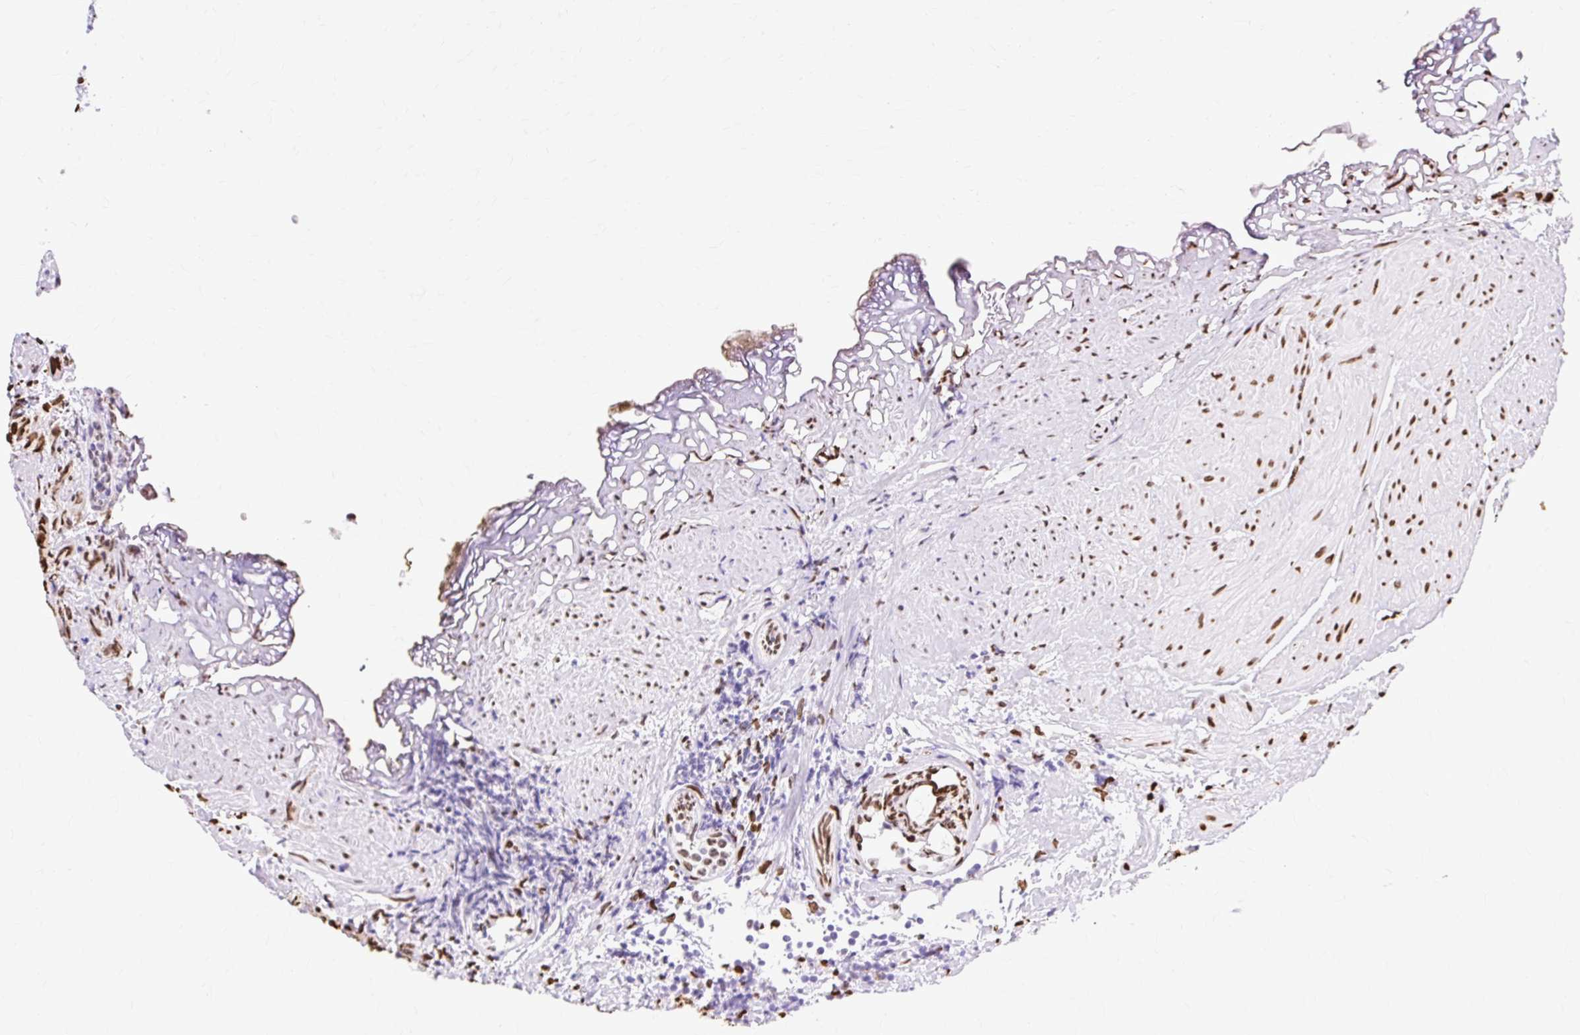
{"staining": {"intensity": "strong", "quantity": ">75%", "location": "nuclear"}, "tissue": "prostate cancer", "cell_type": "Tumor cells", "image_type": "cancer", "snomed": [{"axis": "morphology", "description": "Adenocarcinoma, High grade"}, {"axis": "topography", "description": "Prostate"}], "caption": "The immunohistochemical stain shows strong nuclear expression in tumor cells of prostate cancer tissue.", "gene": "TMEM184C", "patient": {"sex": "male", "age": 82}}